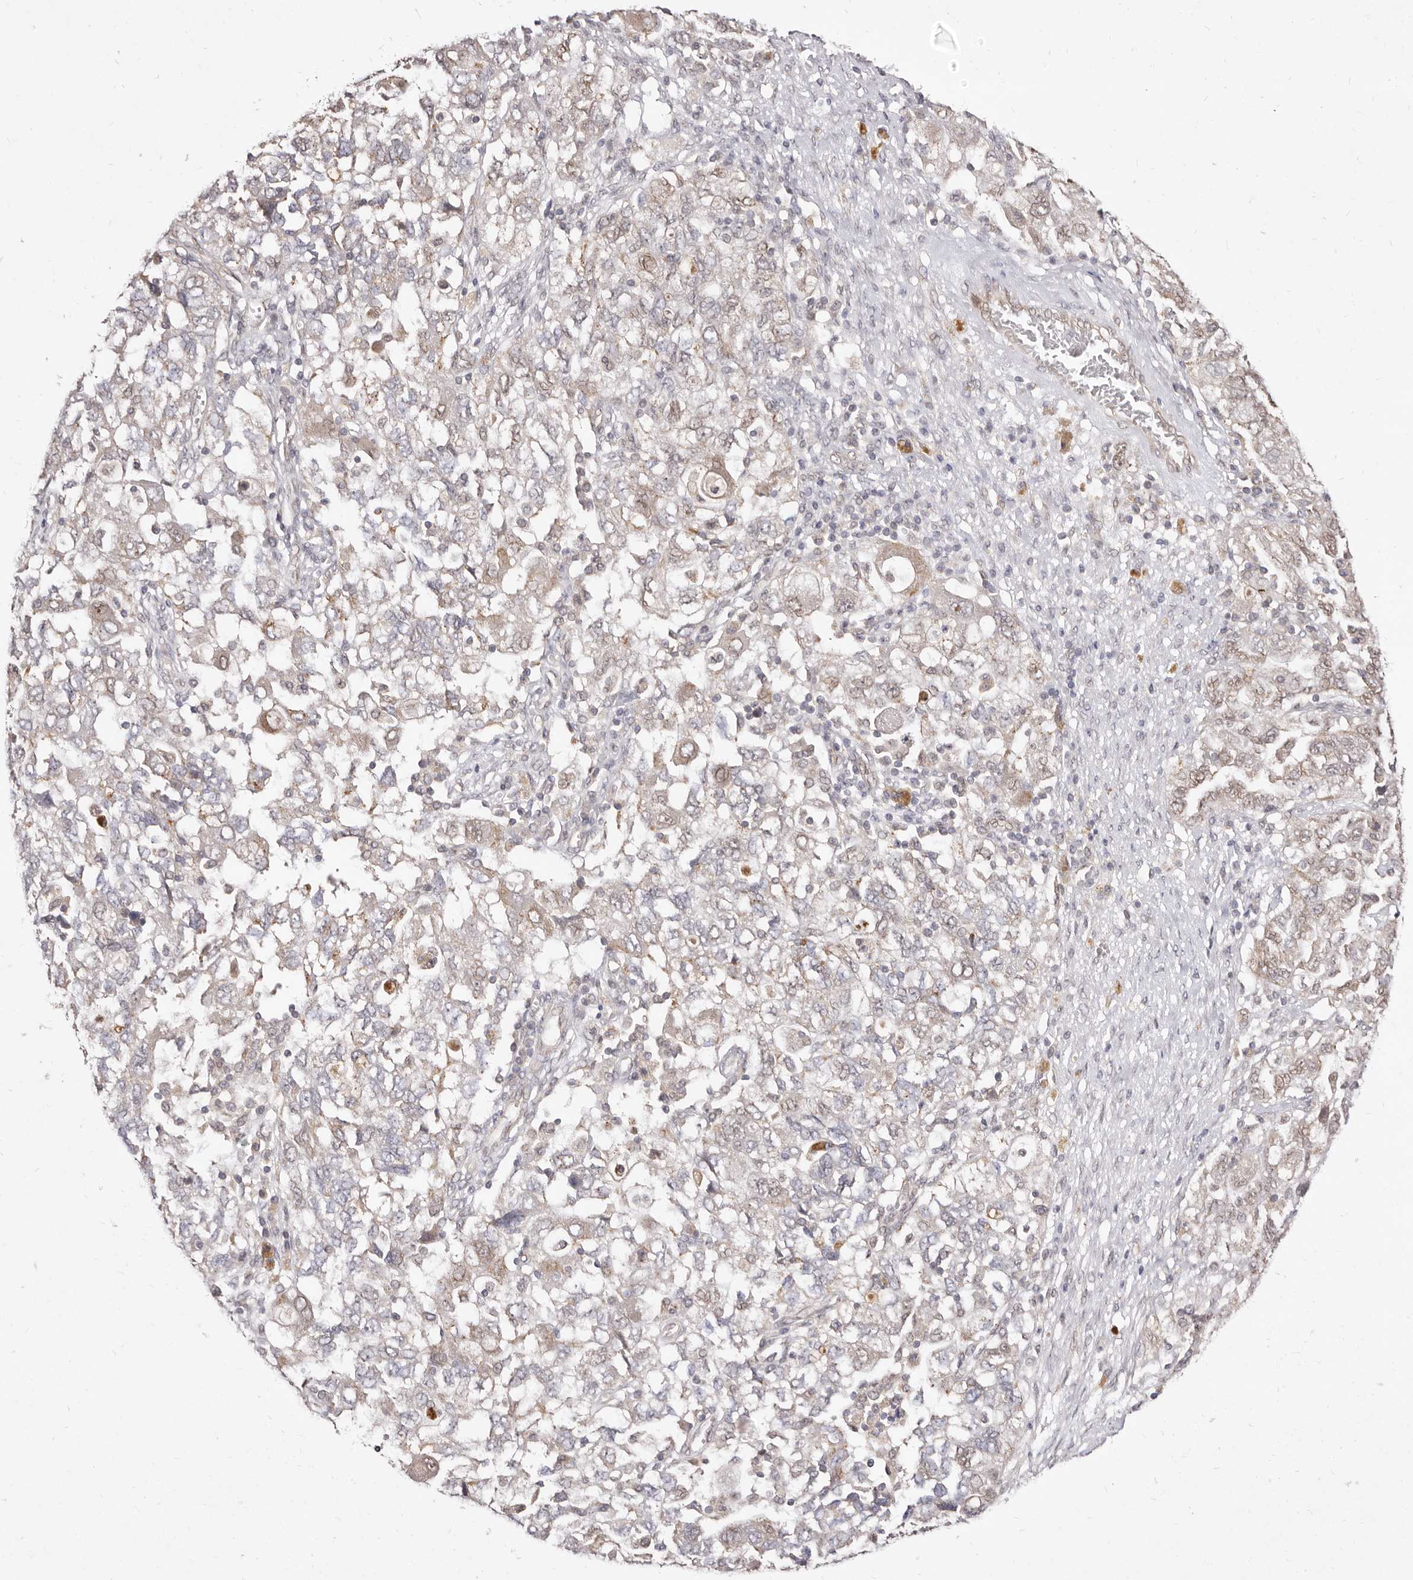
{"staining": {"intensity": "weak", "quantity": "25%-75%", "location": "cytoplasmic/membranous,nuclear"}, "tissue": "ovarian cancer", "cell_type": "Tumor cells", "image_type": "cancer", "snomed": [{"axis": "morphology", "description": "Carcinoma, NOS"}, {"axis": "morphology", "description": "Cystadenocarcinoma, serous, NOS"}, {"axis": "topography", "description": "Ovary"}], "caption": "Ovarian cancer (carcinoma) stained for a protein (brown) displays weak cytoplasmic/membranous and nuclear positive staining in about 25%-75% of tumor cells.", "gene": "LCORL", "patient": {"sex": "female", "age": 69}}